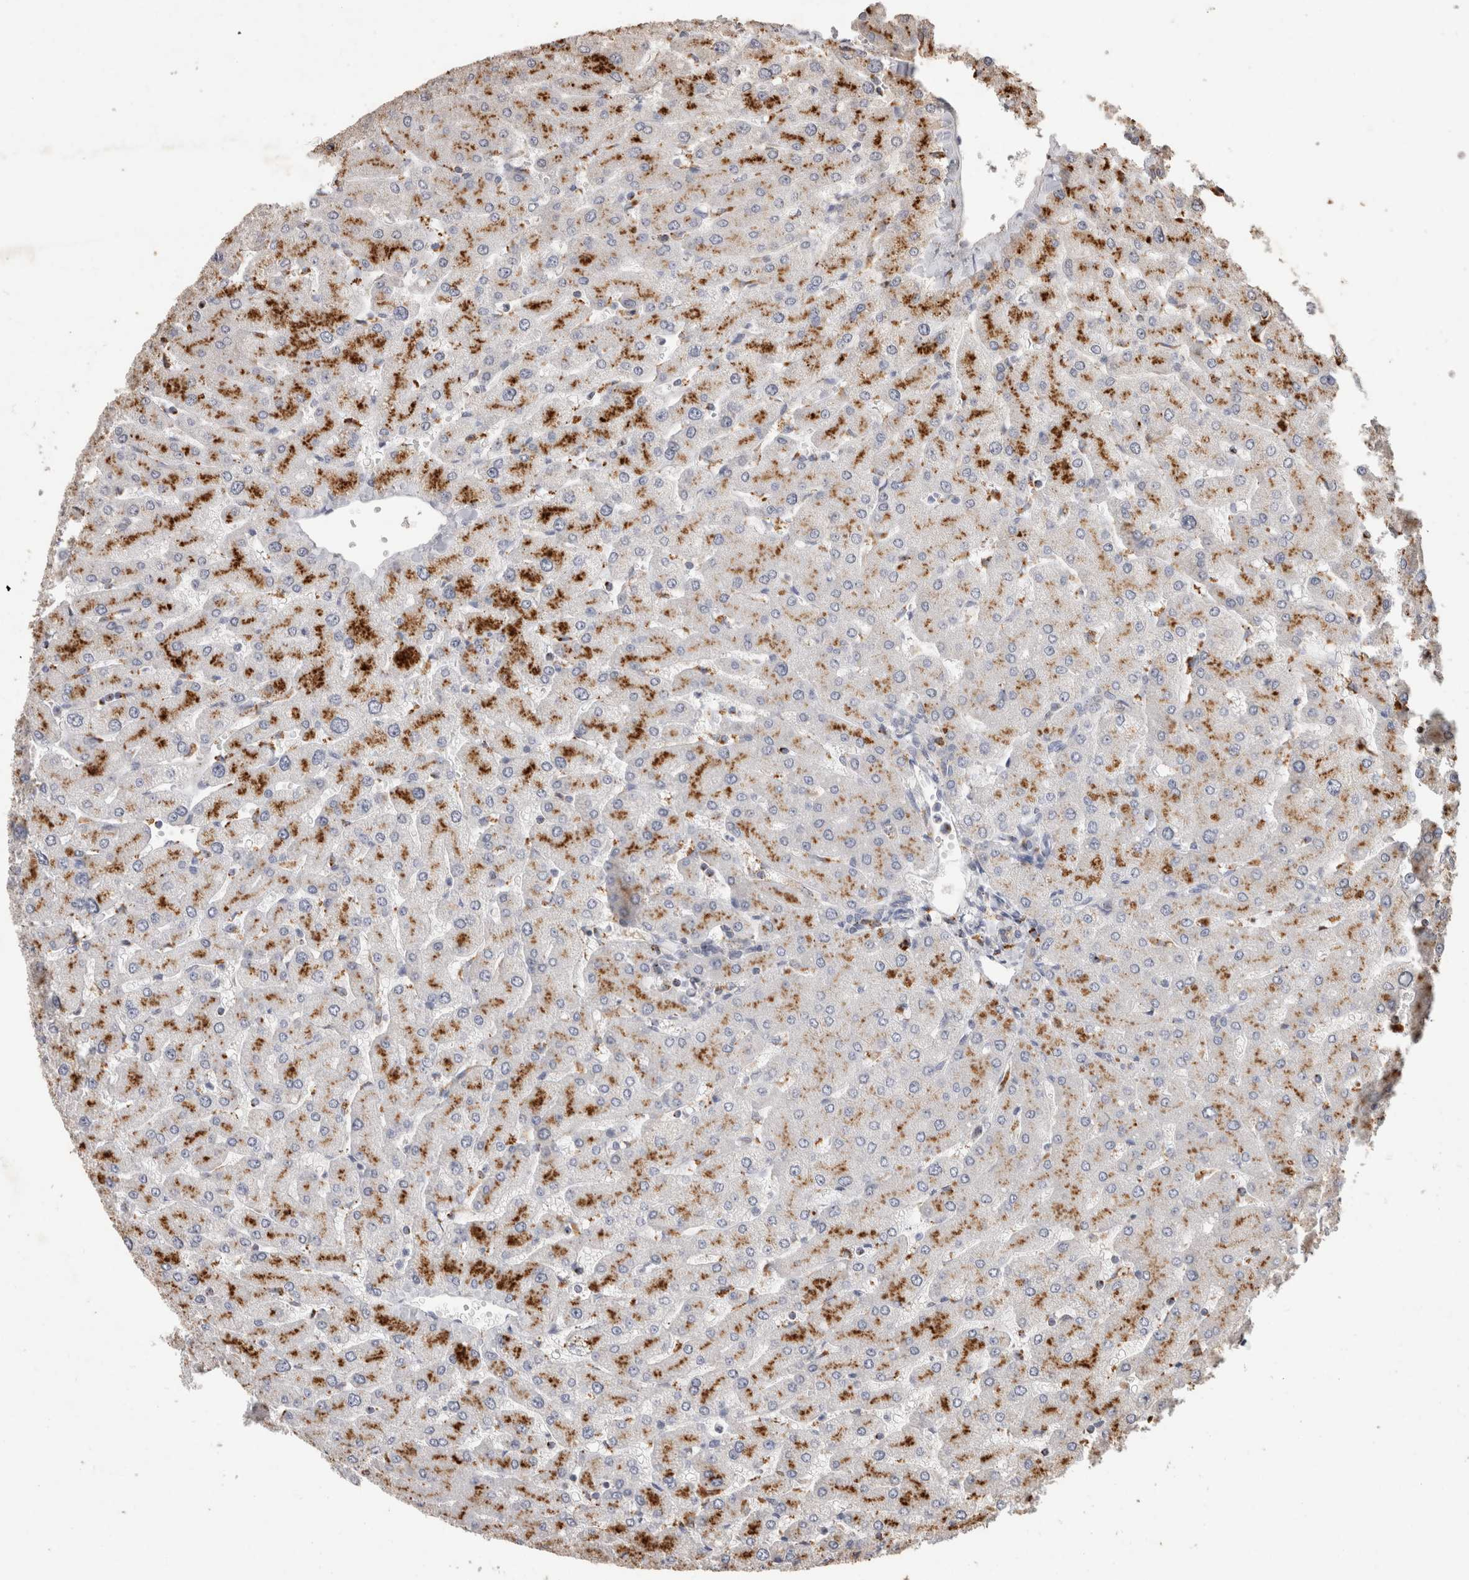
{"staining": {"intensity": "negative", "quantity": "none", "location": "none"}, "tissue": "liver", "cell_type": "Cholangiocytes", "image_type": "normal", "snomed": [{"axis": "morphology", "description": "Normal tissue, NOS"}, {"axis": "topography", "description": "Liver"}], "caption": "Image shows no protein expression in cholangiocytes of benign liver.", "gene": "ARSA", "patient": {"sex": "male", "age": 55}}